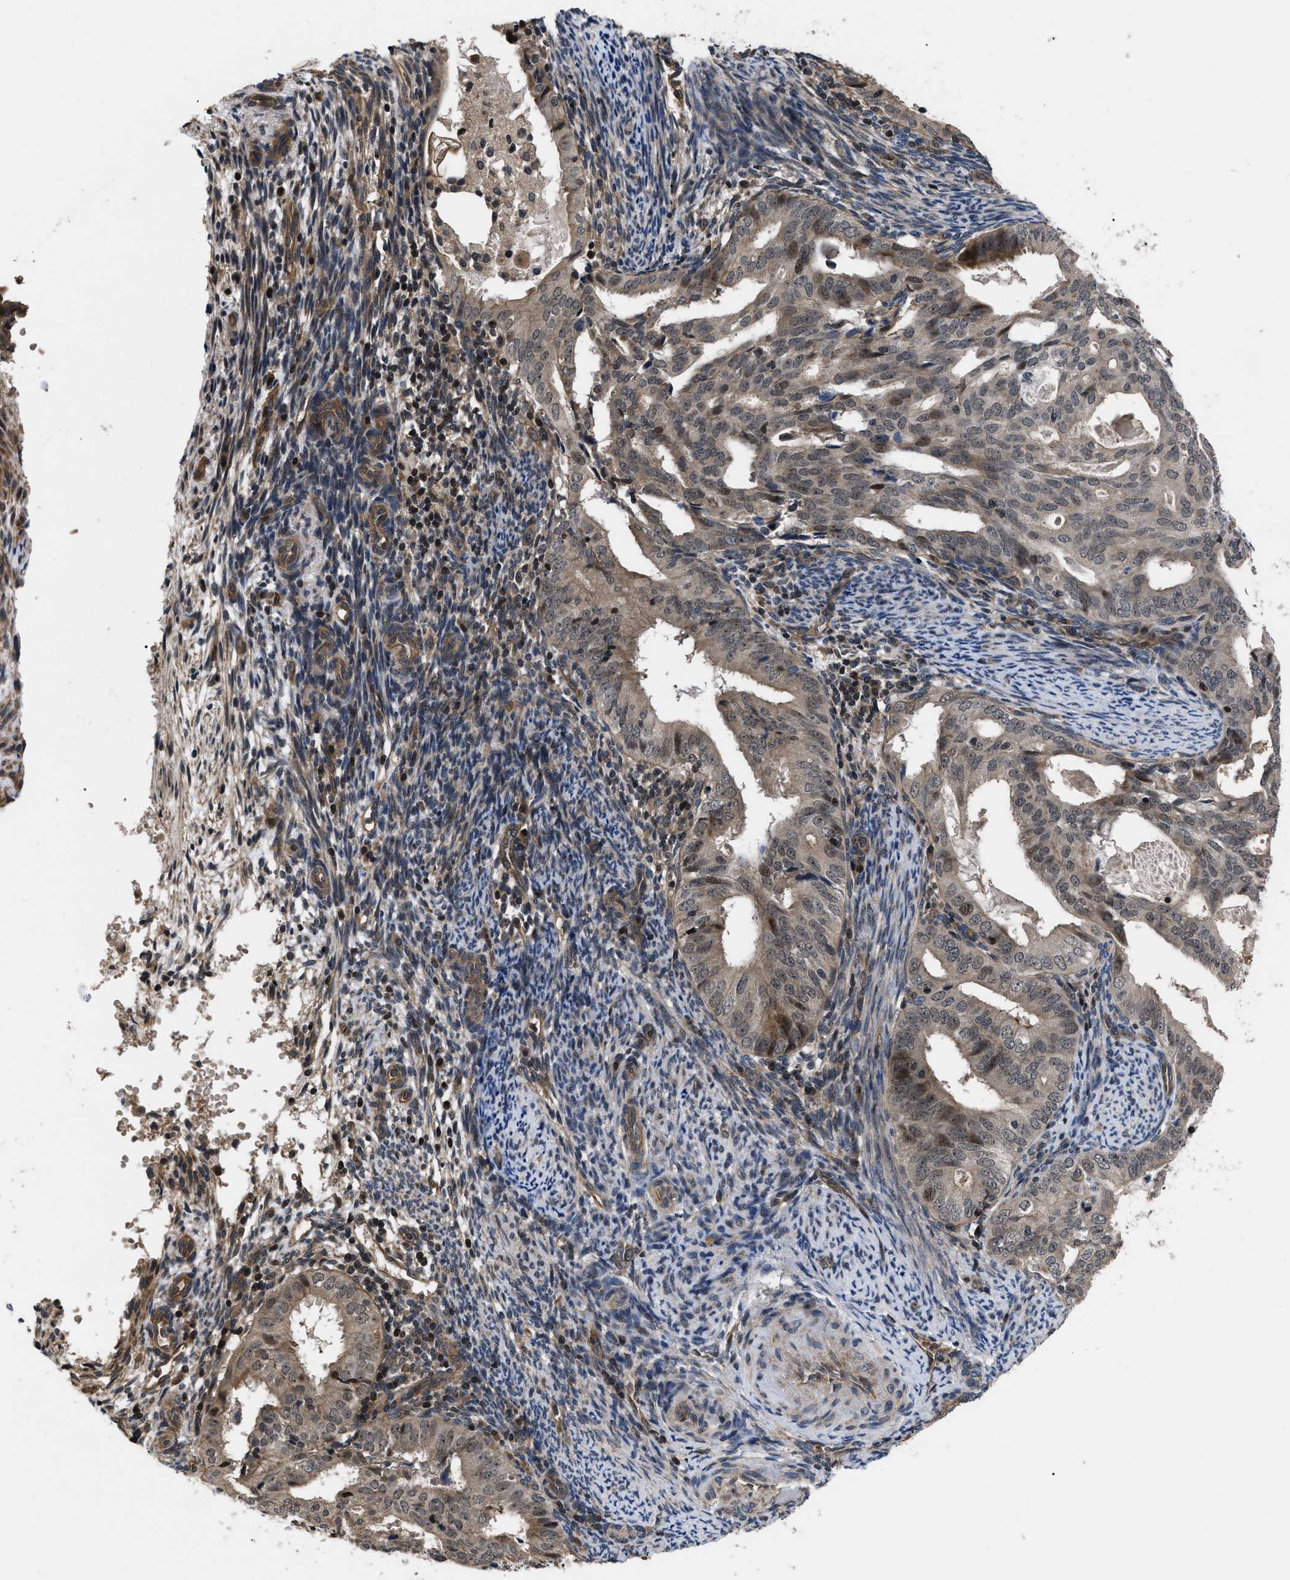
{"staining": {"intensity": "moderate", "quantity": "<25%", "location": "cytoplasmic/membranous,nuclear"}, "tissue": "endometrial cancer", "cell_type": "Tumor cells", "image_type": "cancer", "snomed": [{"axis": "morphology", "description": "Adenocarcinoma, NOS"}, {"axis": "topography", "description": "Endometrium"}], "caption": "High-power microscopy captured an IHC photomicrograph of endometrial cancer, revealing moderate cytoplasmic/membranous and nuclear positivity in about <25% of tumor cells. The staining is performed using DAB brown chromogen to label protein expression. The nuclei are counter-stained blue using hematoxylin.", "gene": "DNAJC14", "patient": {"sex": "female", "age": 58}}